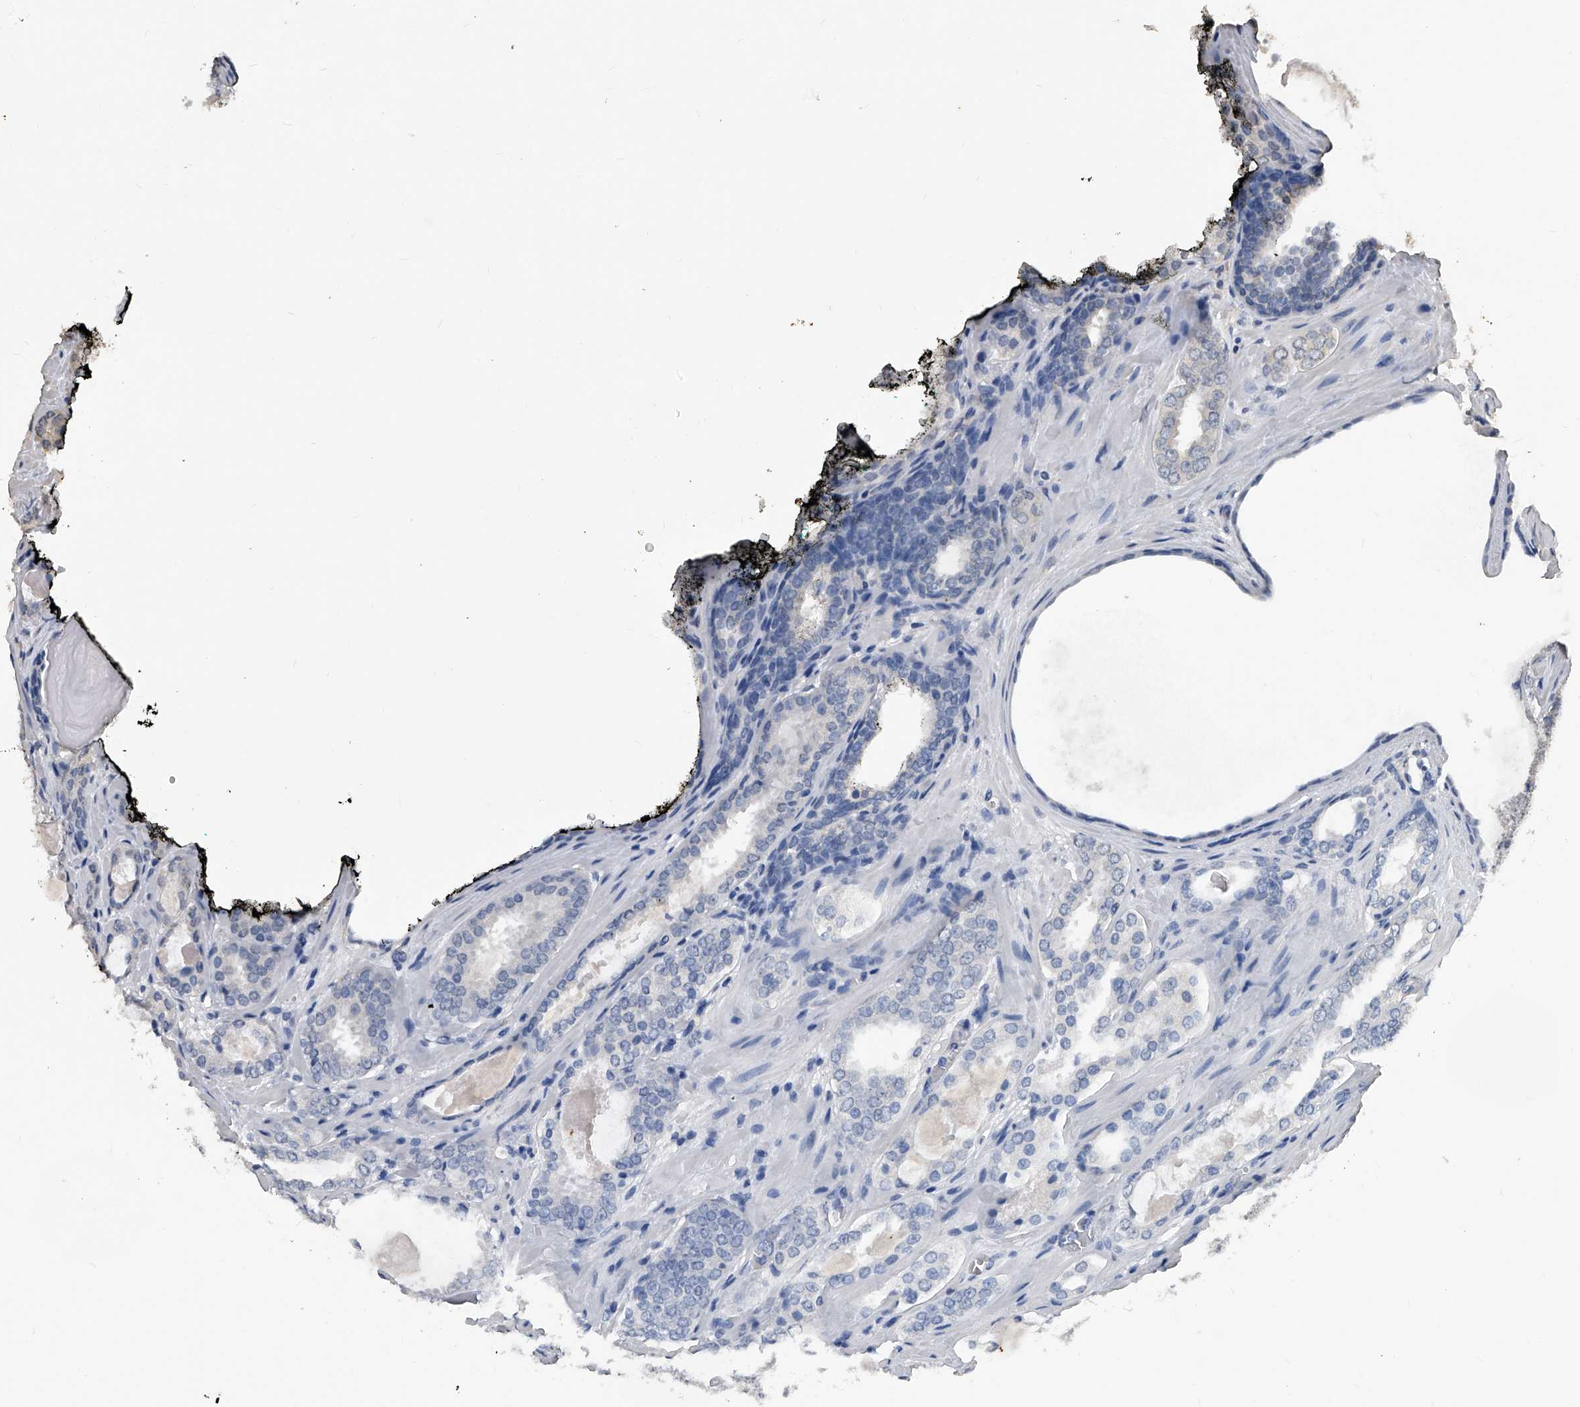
{"staining": {"intensity": "weak", "quantity": "<25%", "location": "cytoplasmic/membranous"}, "tissue": "prostate cancer", "cell_type": "Tumor cells", "image_type": "cancer", "snomed": [{"axis": "morphology", "description": "Adenocarcinoma, High grade"}, {"axis": "topography", "description": "Prostate"}], "caption": "Immunohistochemistry (IHC) photomicrograph of human prostate cancer (adenocarcinoma (high-grade)) stained for a protein (brown), which demonstrates no positivity in tumor cells.", "gene": "FBXL4", "patient": {"sex": "male", "age": 60}}